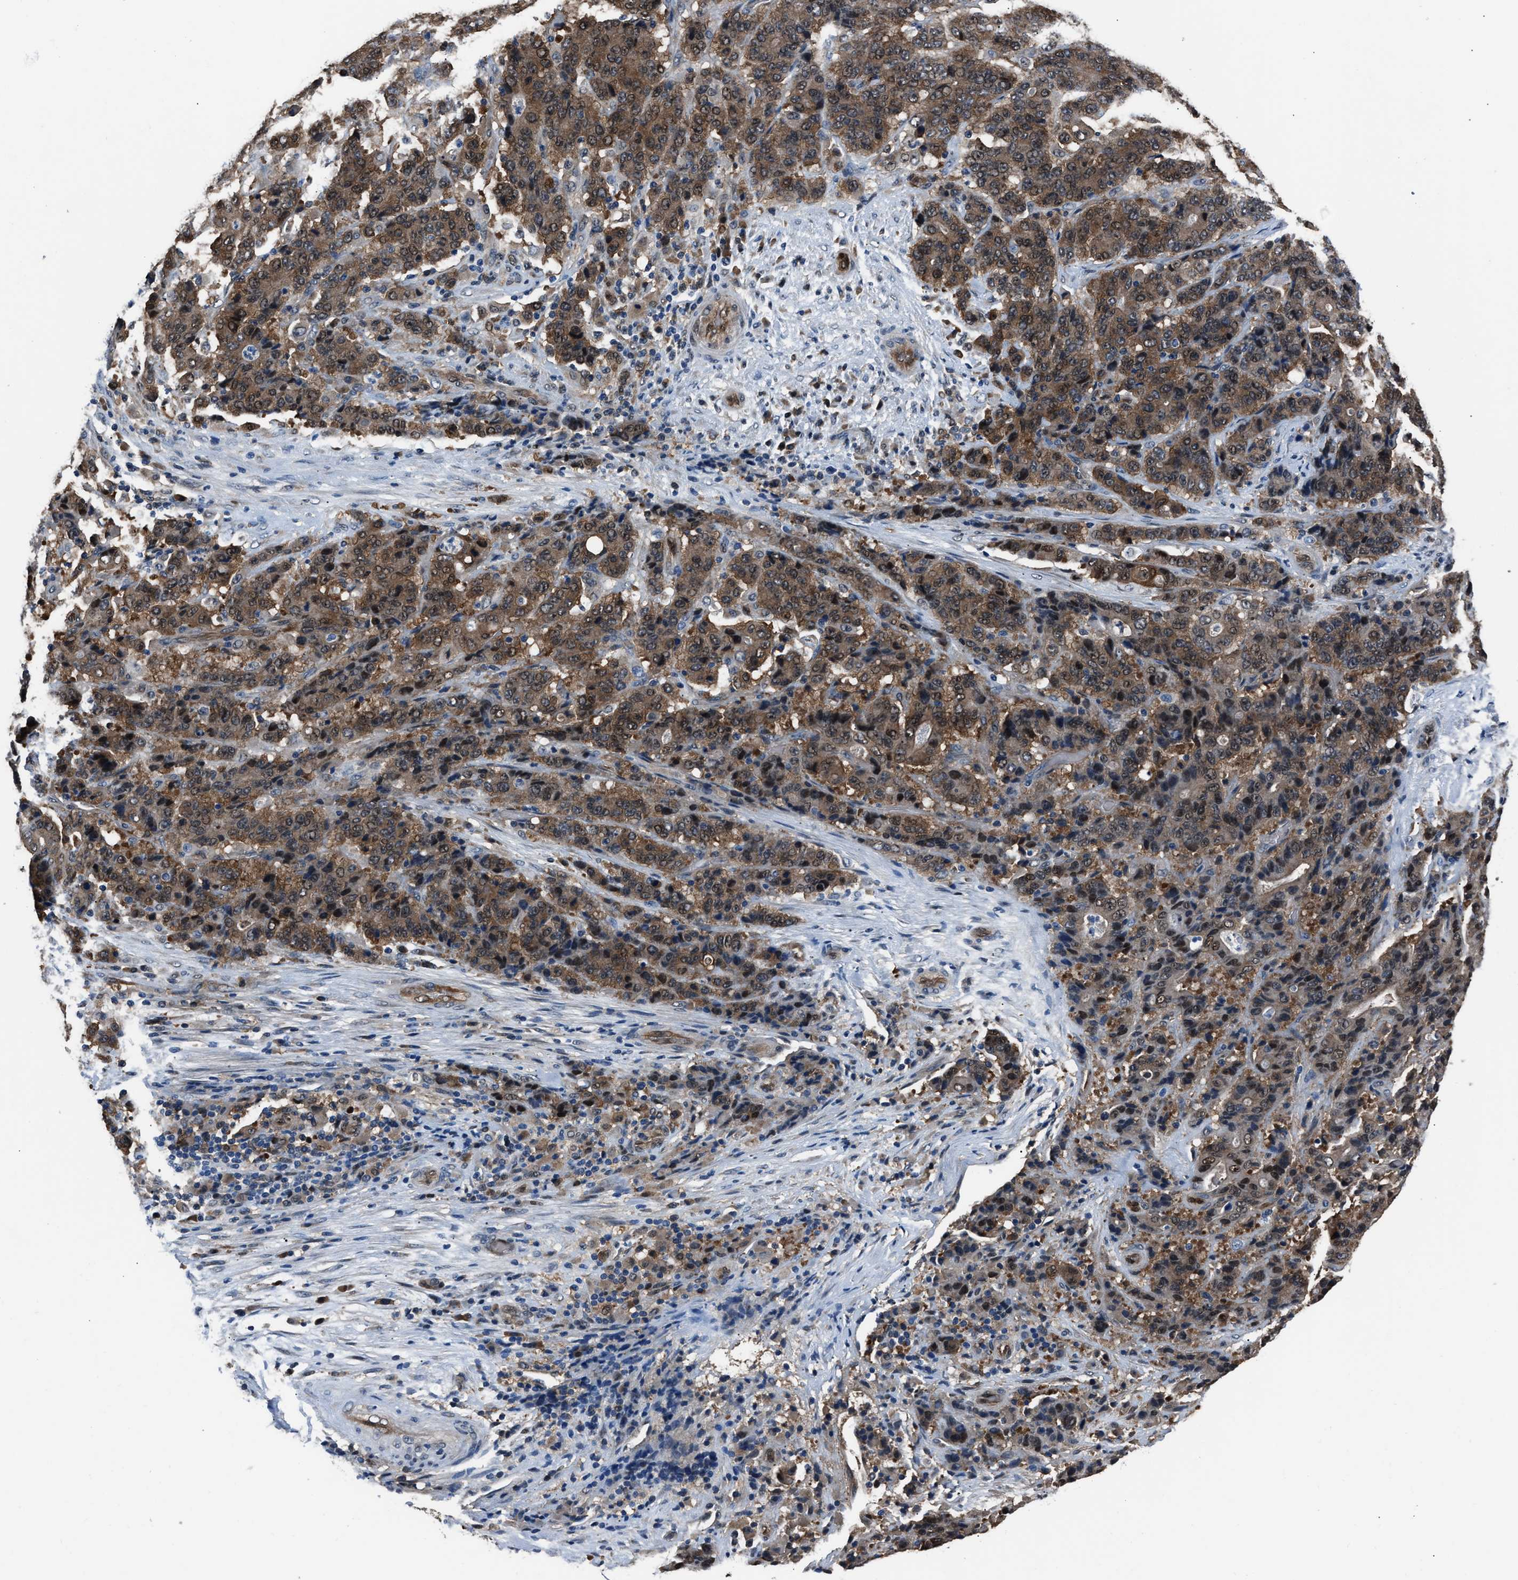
{"staining": {"intensity": "moderate", "quantity": "25%-75%", "location": "cytoplasmic/membranous"}, "tissue": "stomach cancer", "cell_type": "Tumor cells", "image_type": "cancer", "snomed": [{"axis": "morphology", "description": "Adenocarcinoma, NOS"}, {"axis": "topography", "description": "Stomach"}], "caption": "Protein analysis of stomach cancer tissue exhibits moderate cytoplasmic/membranous expression in about 25%-75% of tumor cells. (DAB IHC with brightfield microscopy, high magnification).", "gene": "PPA1", "patient": {"sex": "female", "age": 73}}